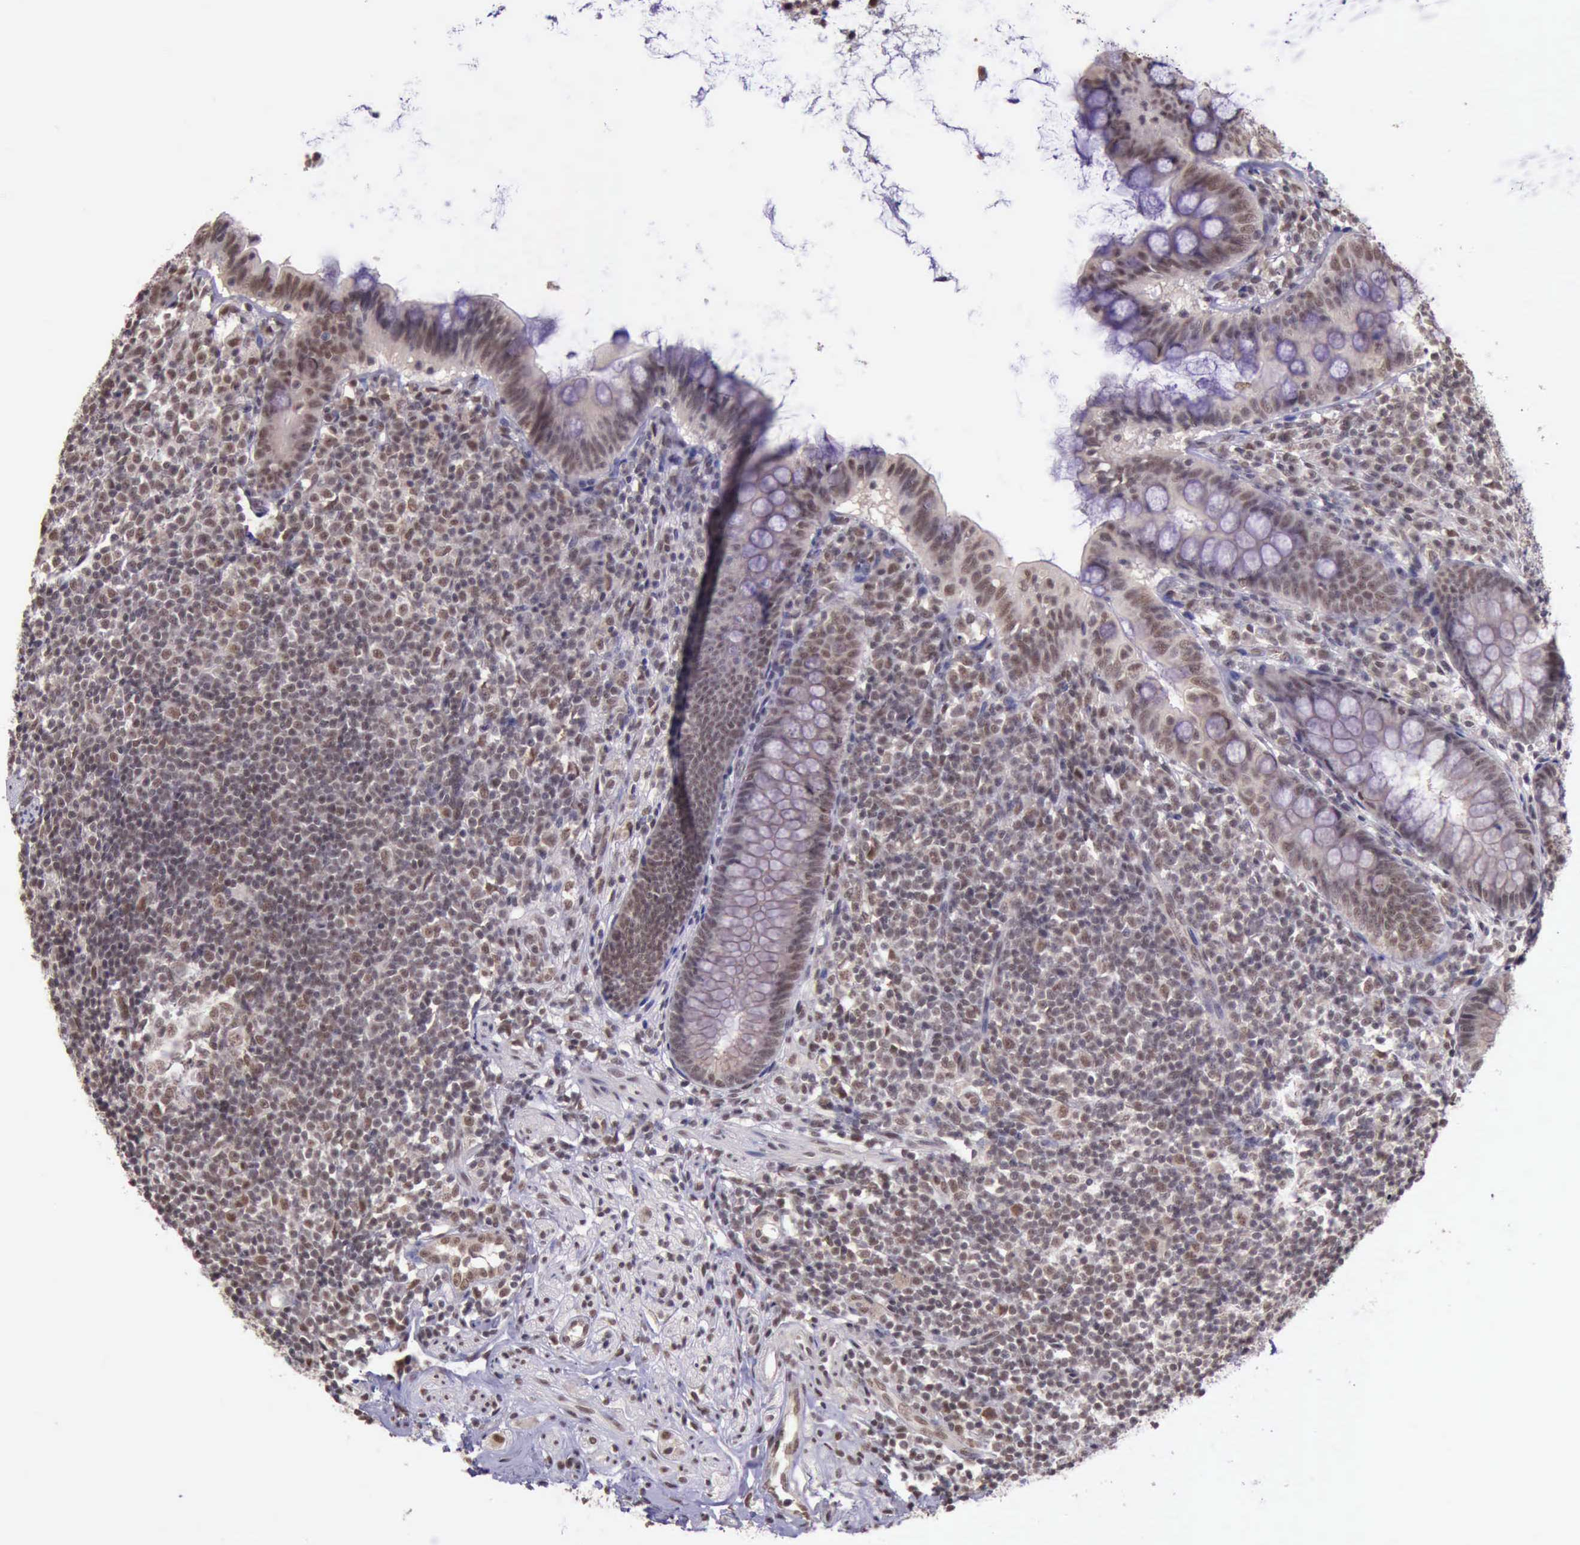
{"staining": {"intensity": "moderate", "quantity": ">75%", "location": "nuclear"}, "tissue": "appendix", "cell_type": "Glandular cells", "image_type": "normal", "snomed": [{"axis": "morphology", "description": "Normal tissue, NOS"}, {"axis": "topography", "description": "Appendix"}], "caption": "This is an image of immunohistochemistry staining of normal appendix, which shows moderate positivity in the nuclear of glandular cells.", "gene": "PRPF39", "patient": {"sex": "female", "age": 66}}